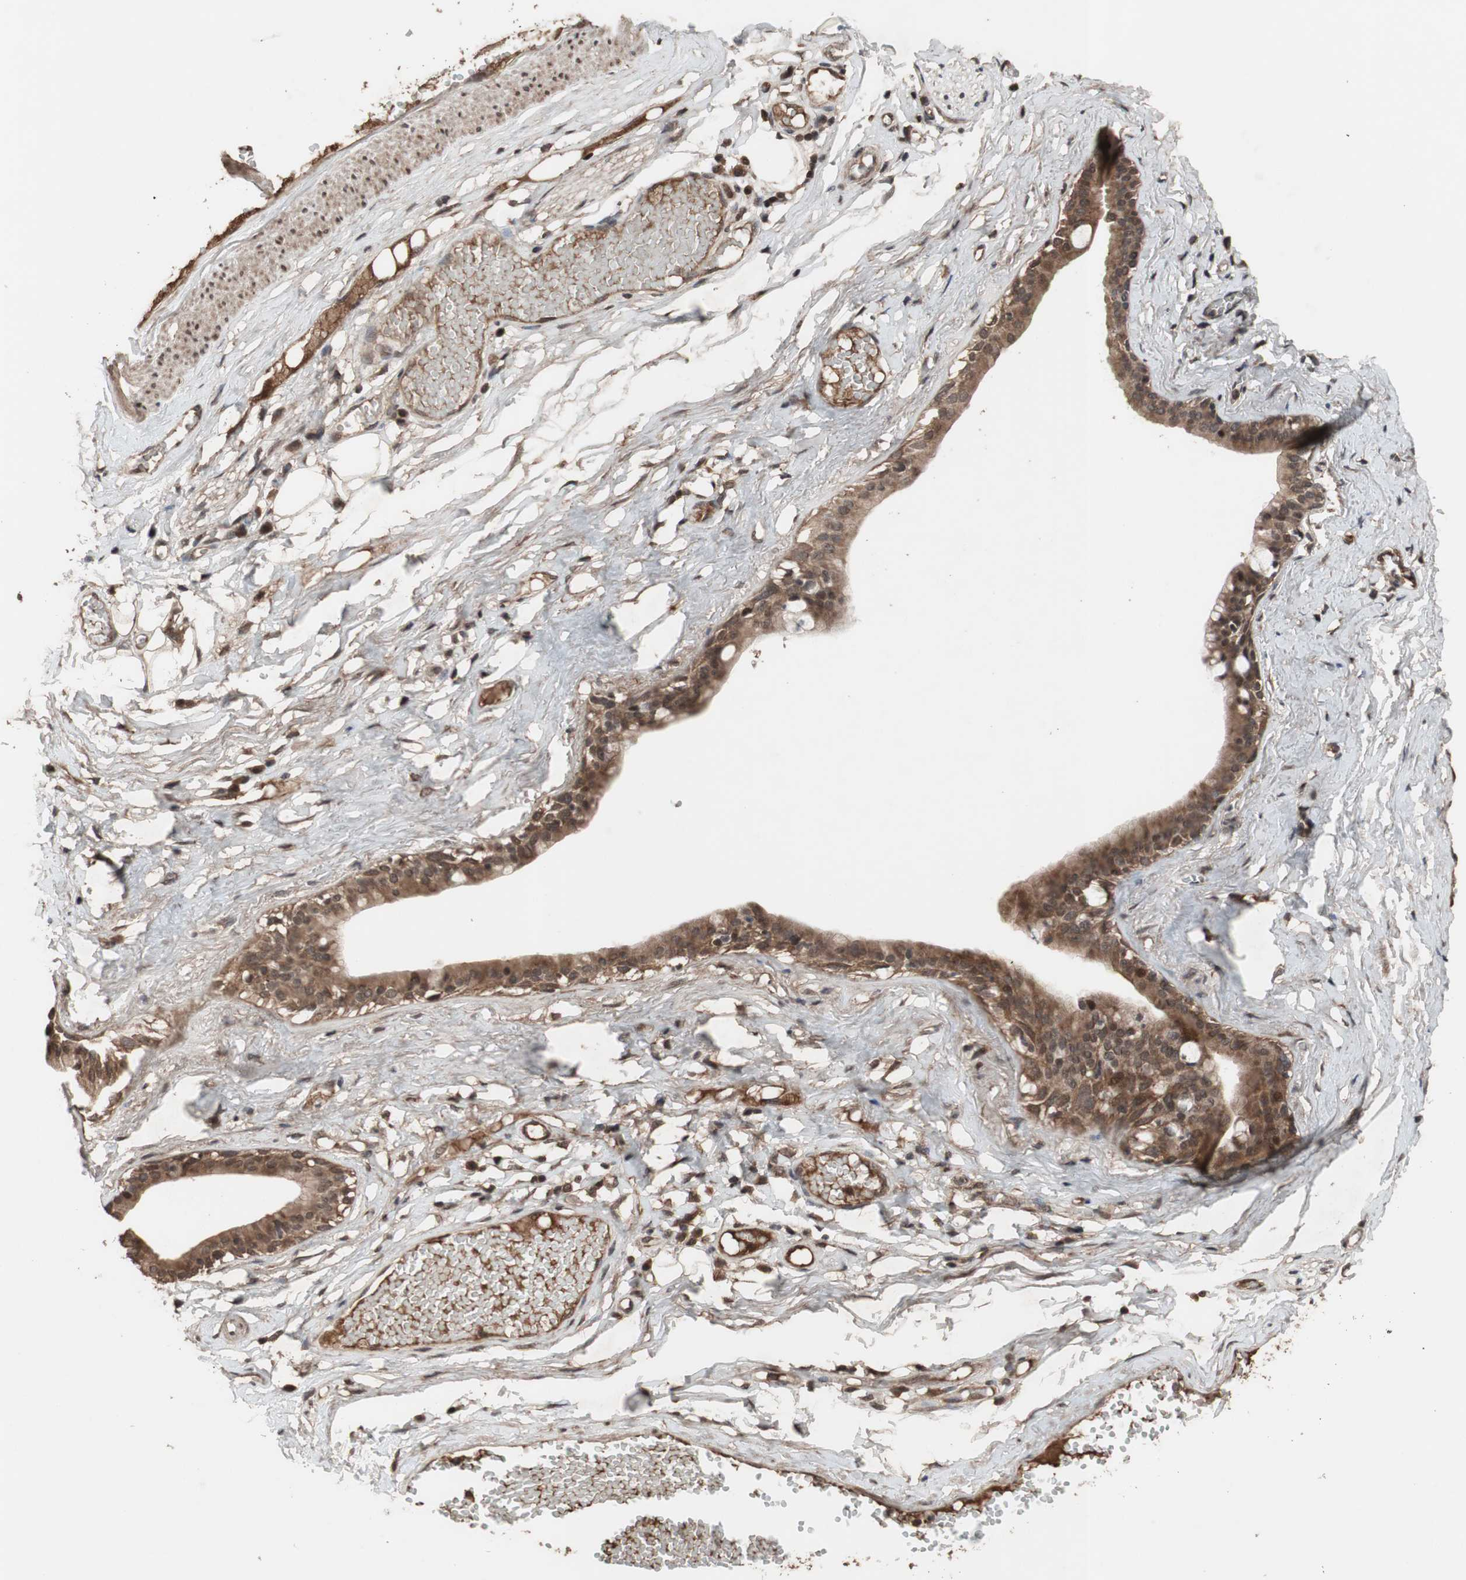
{"staining": {"intensity": "moderate", "quantity": ">75%", "location": "cytoplasmic/membranous,nuclear"}, "tissue": "adipose tissue", "cell_type": "Adipocytes", "image_type": "normal", "snomed": [{"axis": "morphology", "description": "Normal tissue, NOS"}, {"axis": "morphology", "description": "Inflammation, NOS"}, {"axis": "topography", "description": "Vascular tissue"}, {"axis": "topography", "description": "Salivary gland"}], "caption": "Brown immunohistochemical staining in normal human adipose tissue reveals moderate cytoplasmic/membranous,nuclear staining in about >75% of adipocytes. Ihc stains the protein of interest in brown and the nuclei are stained blue.", "gene": "KANSL1", "patient": {"sex": "female", "age": 75}}